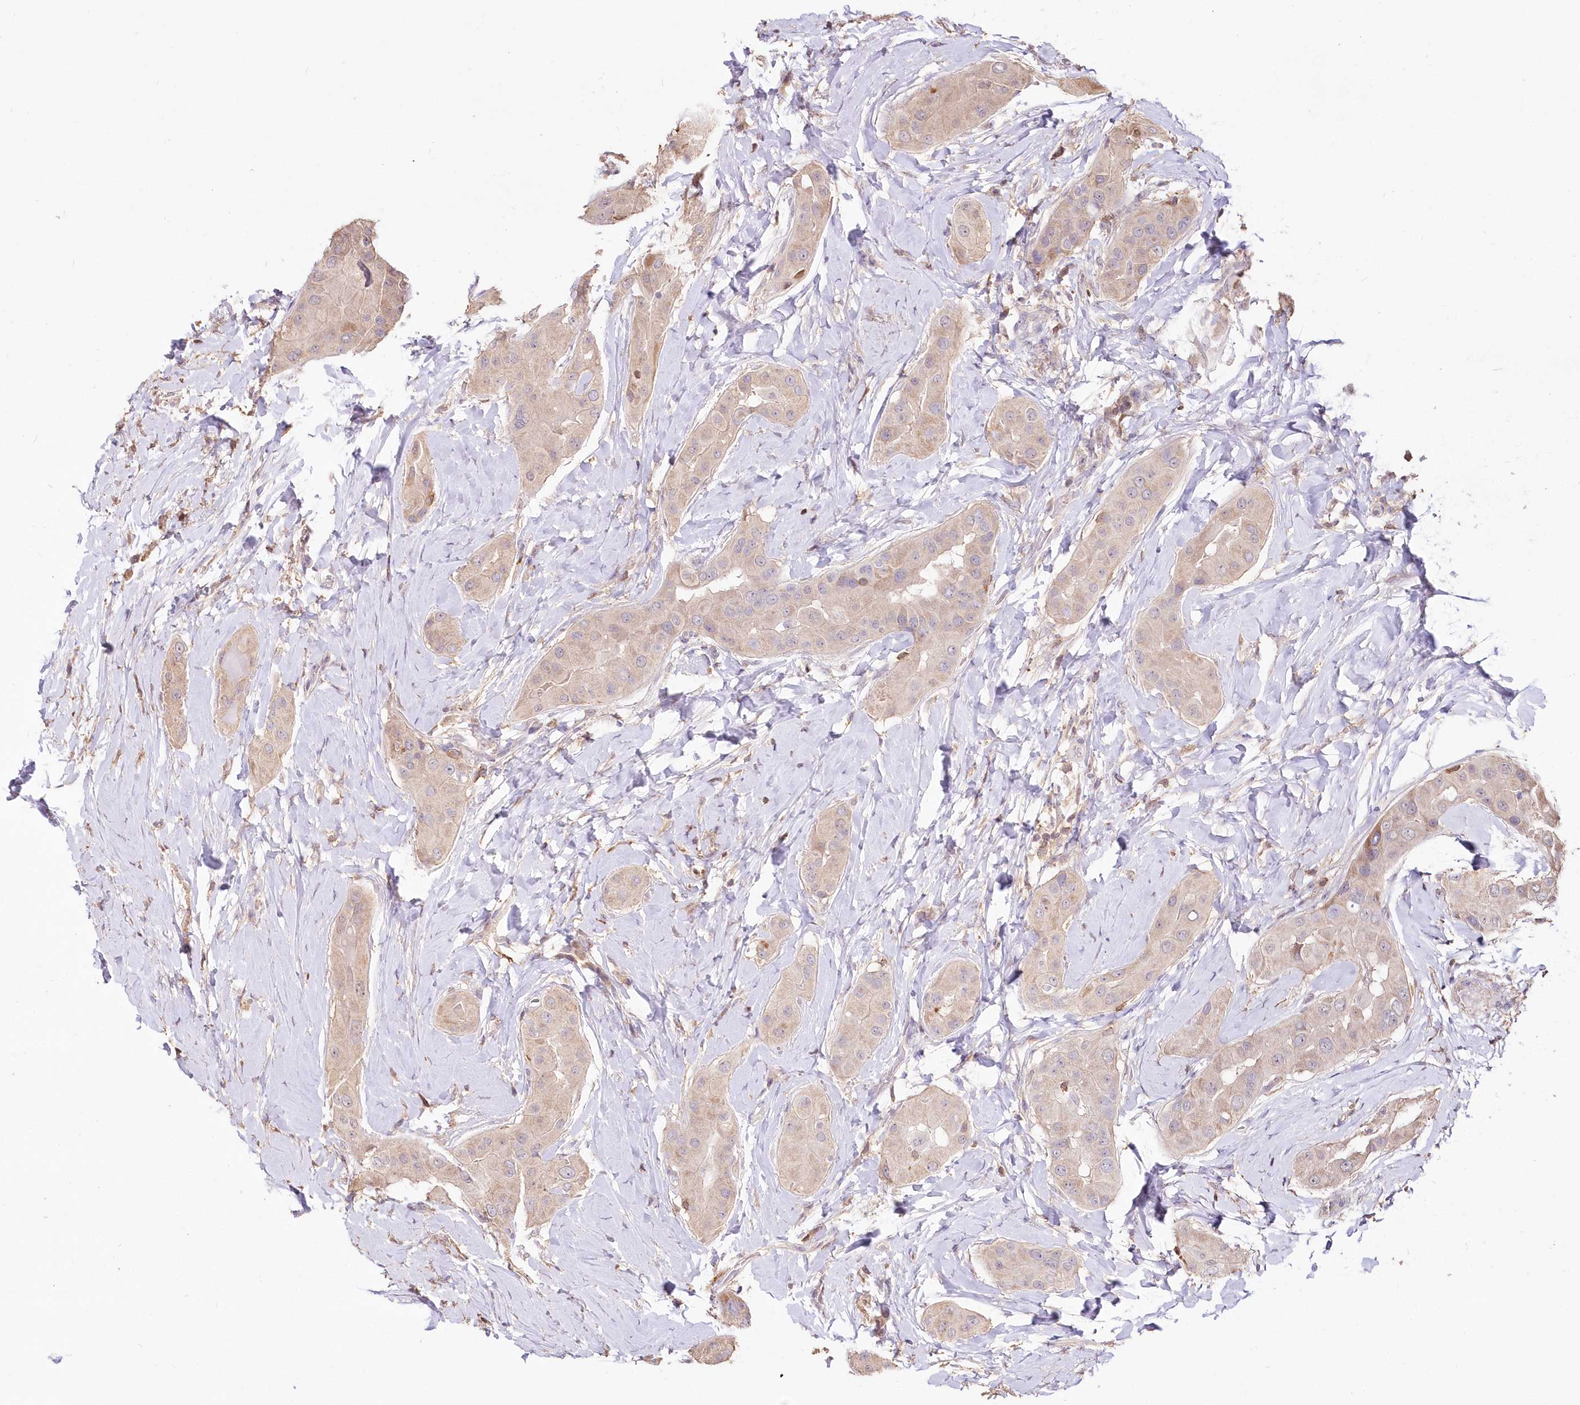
{"staining": {"intensity": "weak", "quantity": "<25%", "location": "cytoplasmic/membranous"}, "tissue": "thyroid cancer", "cell_type": "Tumor cells", "image_type": "cancer", "snomed": [{"axis": "morphology", "description": "Papillary adenocarcinoma, NOS"}, {"axis": "topography", "description": "Thyroid gland"}], "caption": "A high-resolution image shows immunohistochemistry staining of thyroid cancer (papillary adenocarcinoma), which demonstrates no significant positivity in tumor cells.", "gene": "STK17B", "patient": {"sex": "male", "age": 33}}